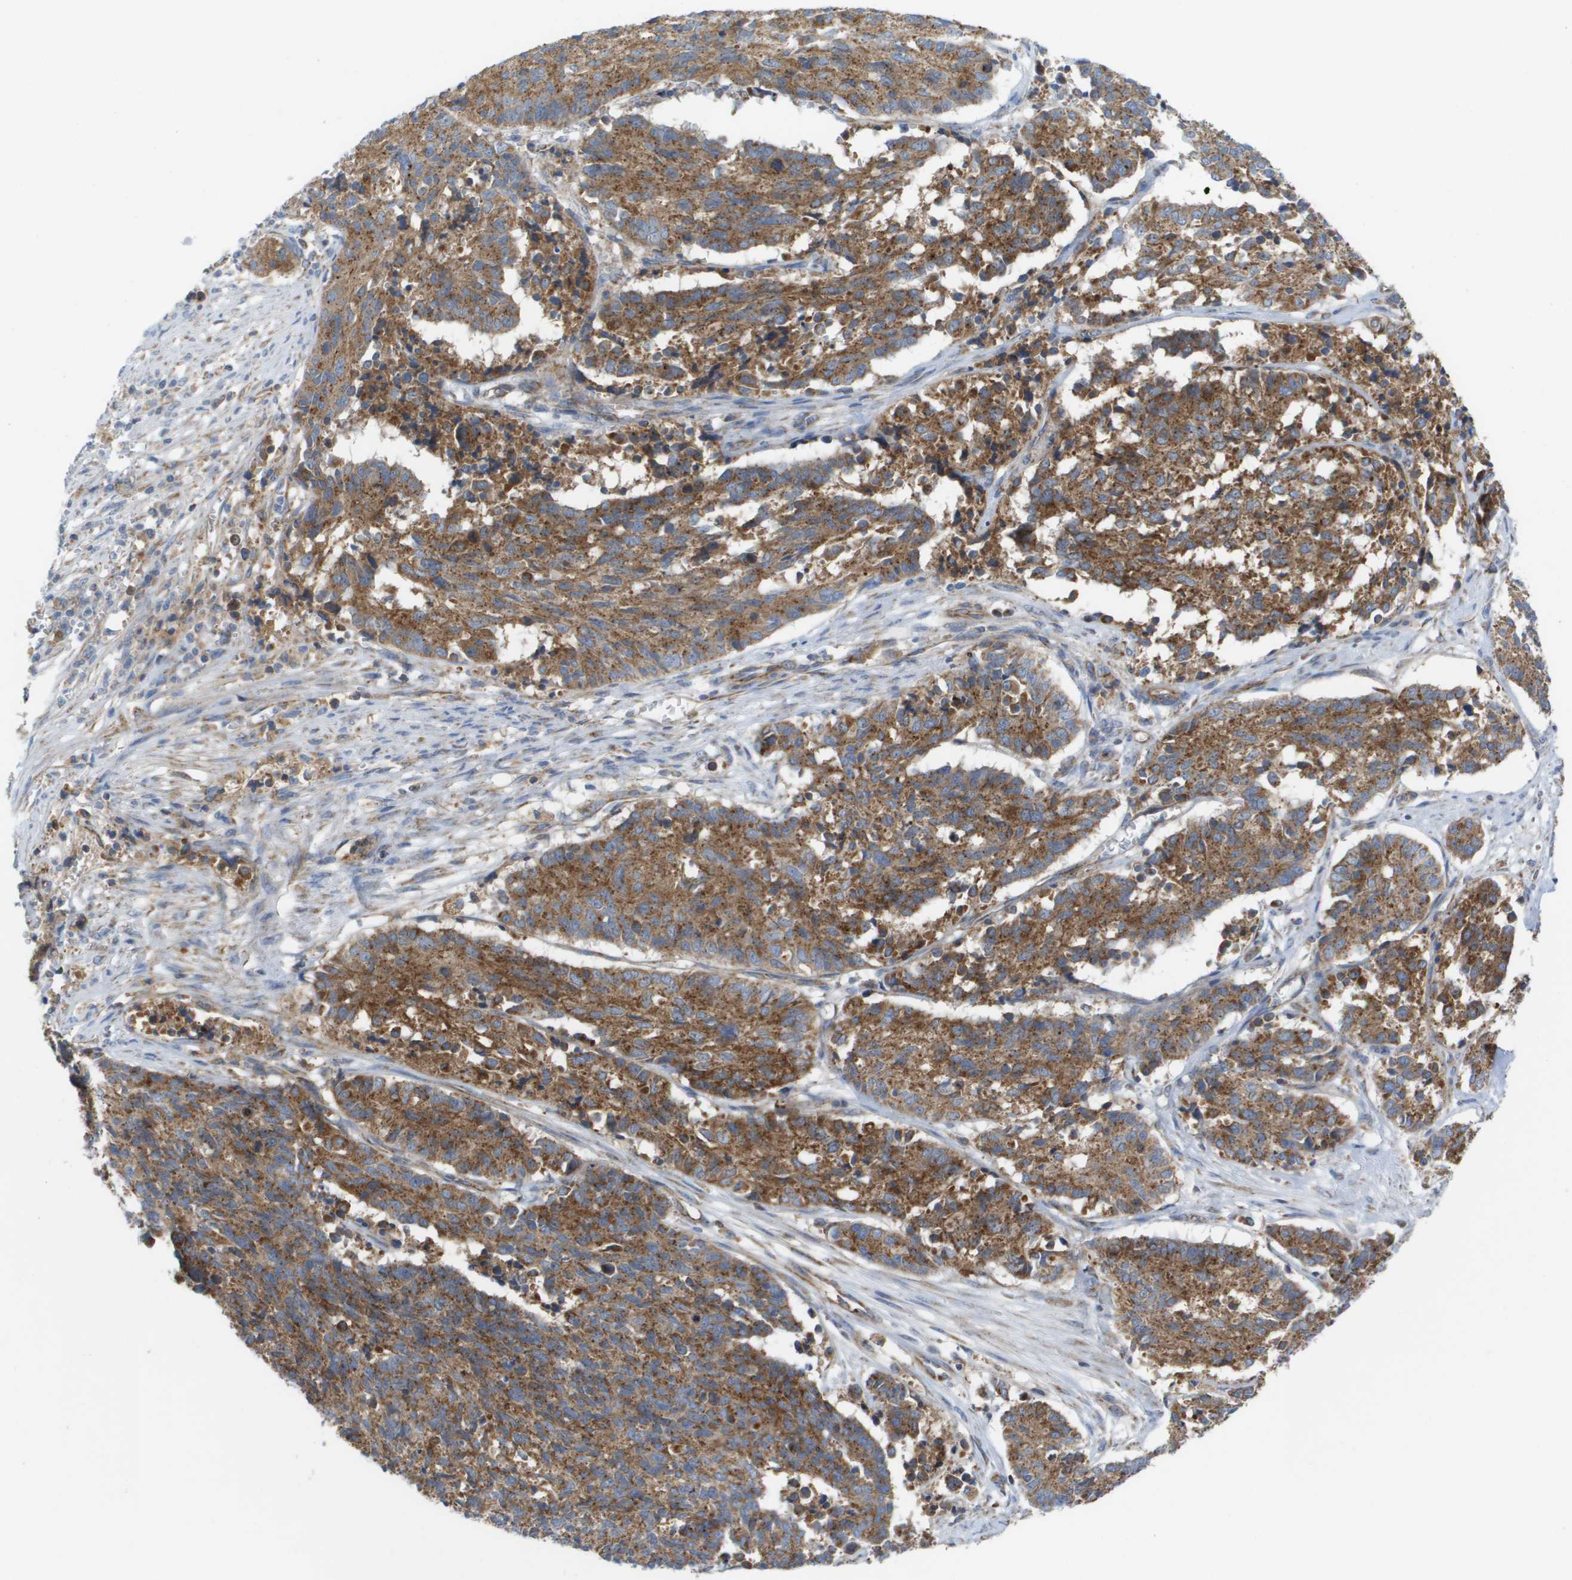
{"staining": {"intensity": "strong", "quantity": ">75%", "location": "cytoplasmic/membranous"}, "tissue": "cervical cancer", "cell_type": "Tumor cells", "image_type": "cancer", "snomed": [{"axis": "morphology", "description": "Squamous cell carcinoma, NOS"}, {"axis": "topography", "description": "Cervix"}], "caption": "Squamous cell carcinoma (cervical) tissue exhibits strong cytoplasmic/membranous positivity in about >75% of tumor cells (DAB (3,3'-diaminobenzidine) IHC, brown staining for protein, blue staining for nuclei).", "gene": "FIS1", "patient": {"sex": "female", "age": 35}}